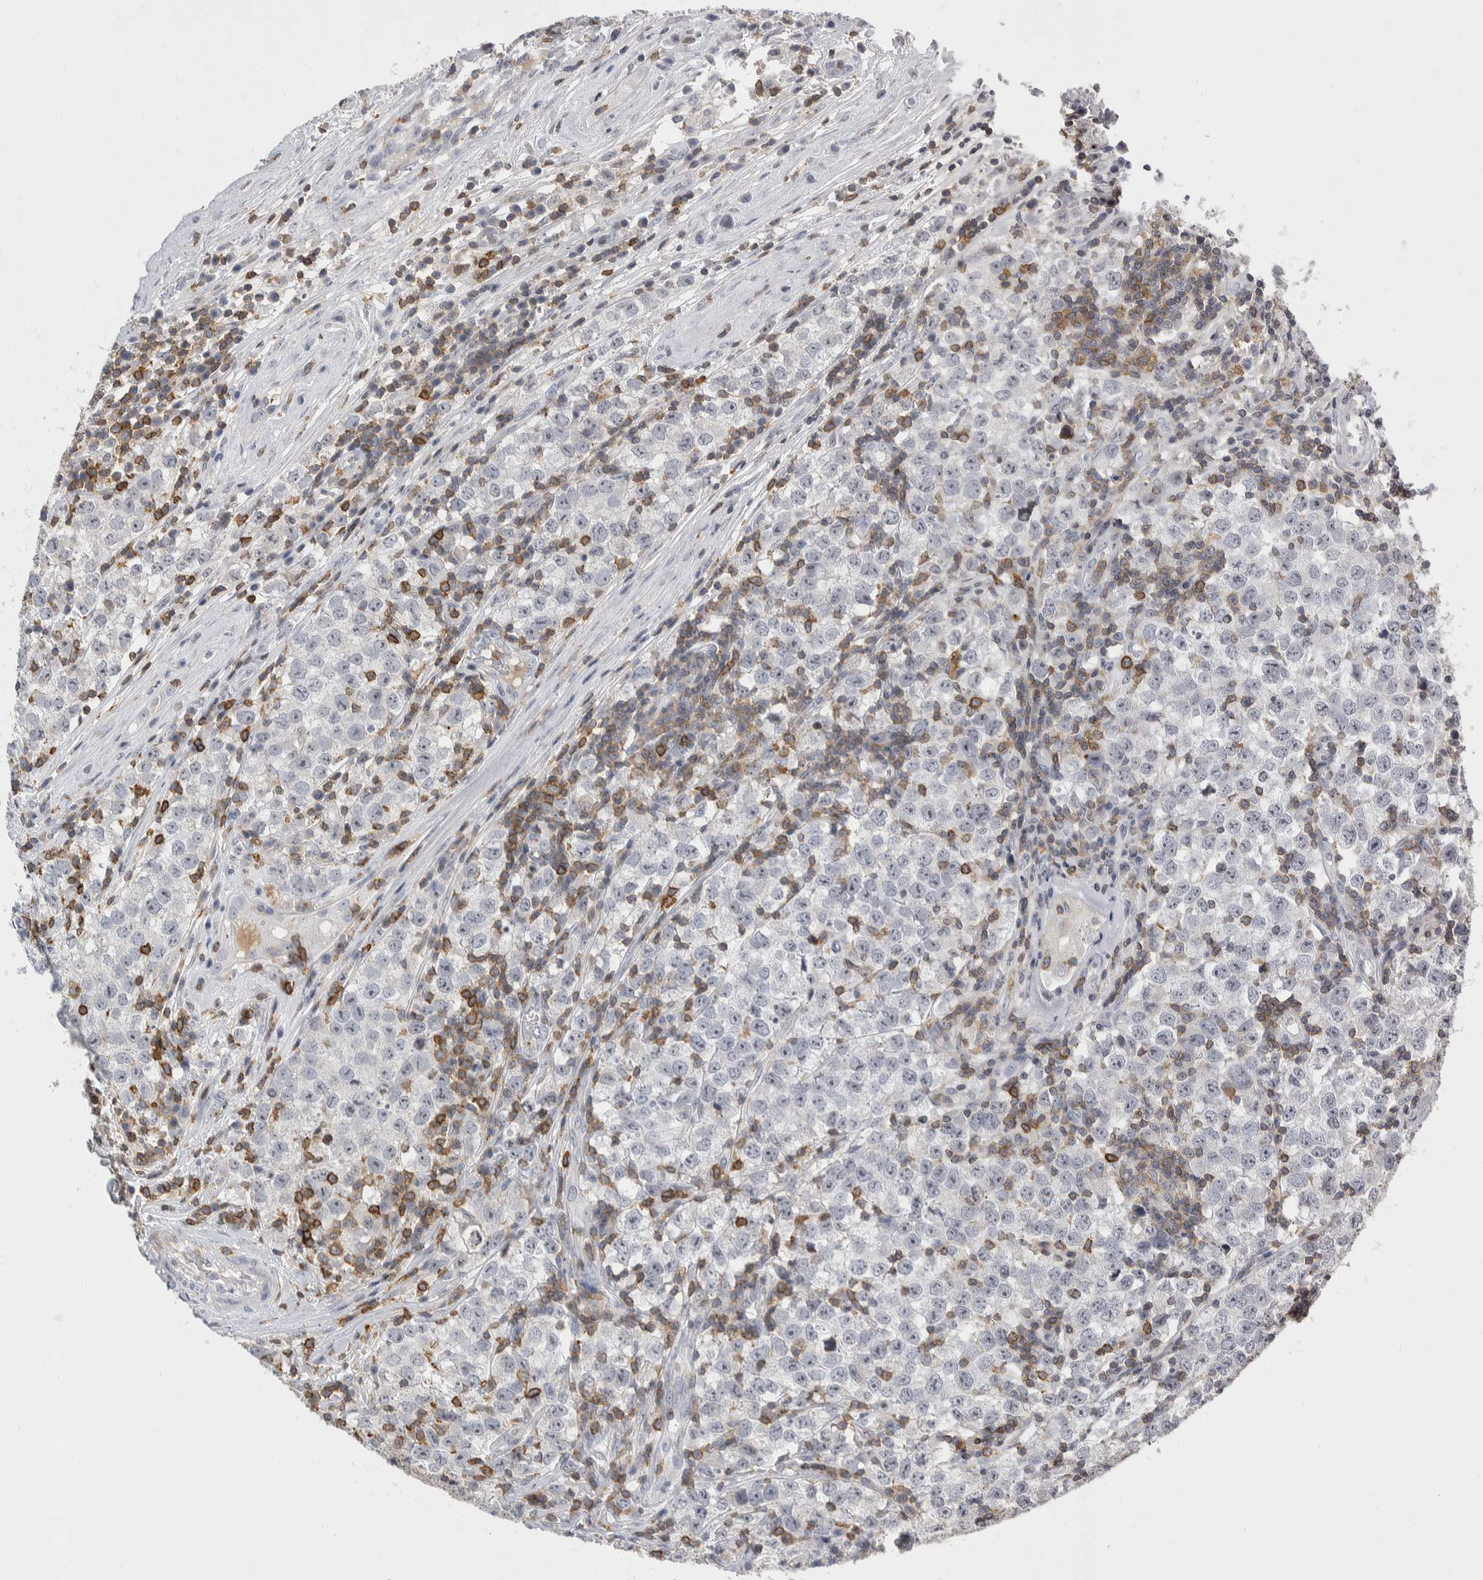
{"staining": {"intensity": "negative", "quantity": "none", "location": "none"}, "tissue": "testis cancer", "cell_type": "Tumor cells", "image_type": "cancer", "snomed": [{"axis": "morphology", "description": "Seminoma, NOS"}, {"axis": "morphology", "description": "Carcinoma, Embryonal, NOS"}, {"axis": "topography", "description": "Testis"}], "caption": "Immunohistochemical staining of human testis embryonal carcinoma shows no significant staining in tumor cells.", "gene": "CEP295NL", "patient": {"sex": "male", "age": 28}}